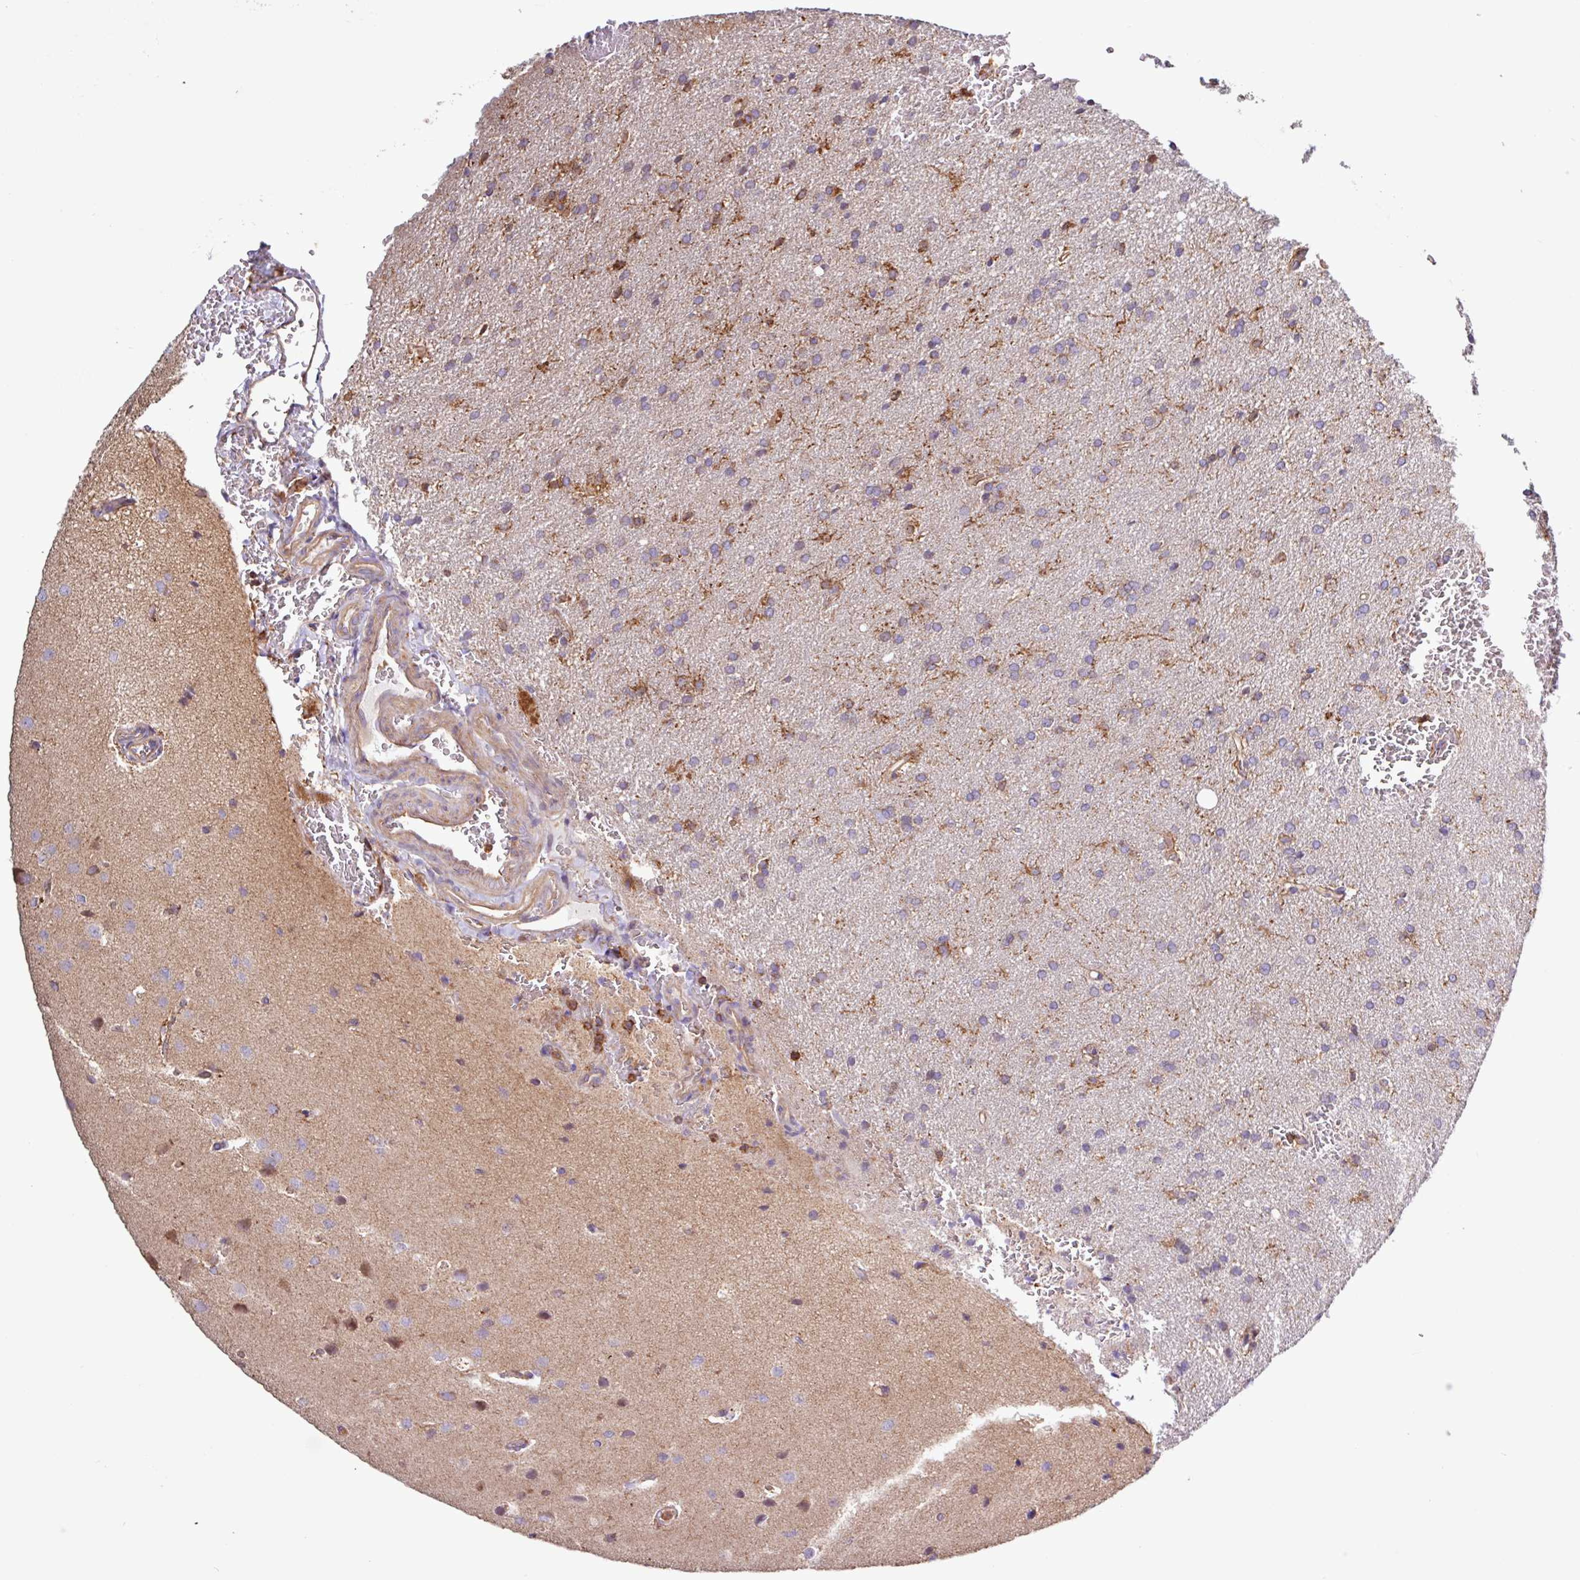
{"staining": {"intensity": "moderate", "quantity": "<25%", "location": "cytoplasmic/membranous"}, "tissue": "glioma", "cell_type": "Tumor cells", "image_type": "cancer", "snomed": [{"axis": "morphology", "description": "Glioma, malignant, Low grade"}, {"axis": "topography", "description": "Brain"}], "caption": "Immunohistochemical staining of human glioma exhibits moderate cytoplasmic/membranous protein positivity in about <25% of tumor cells. The staining was performed using DAB, with brown indicating positive protein expression. Nuclei are stained blue with hematoxylin.", "gene": "ACTR3", "patient": {"sex": "female", "age": 33}}